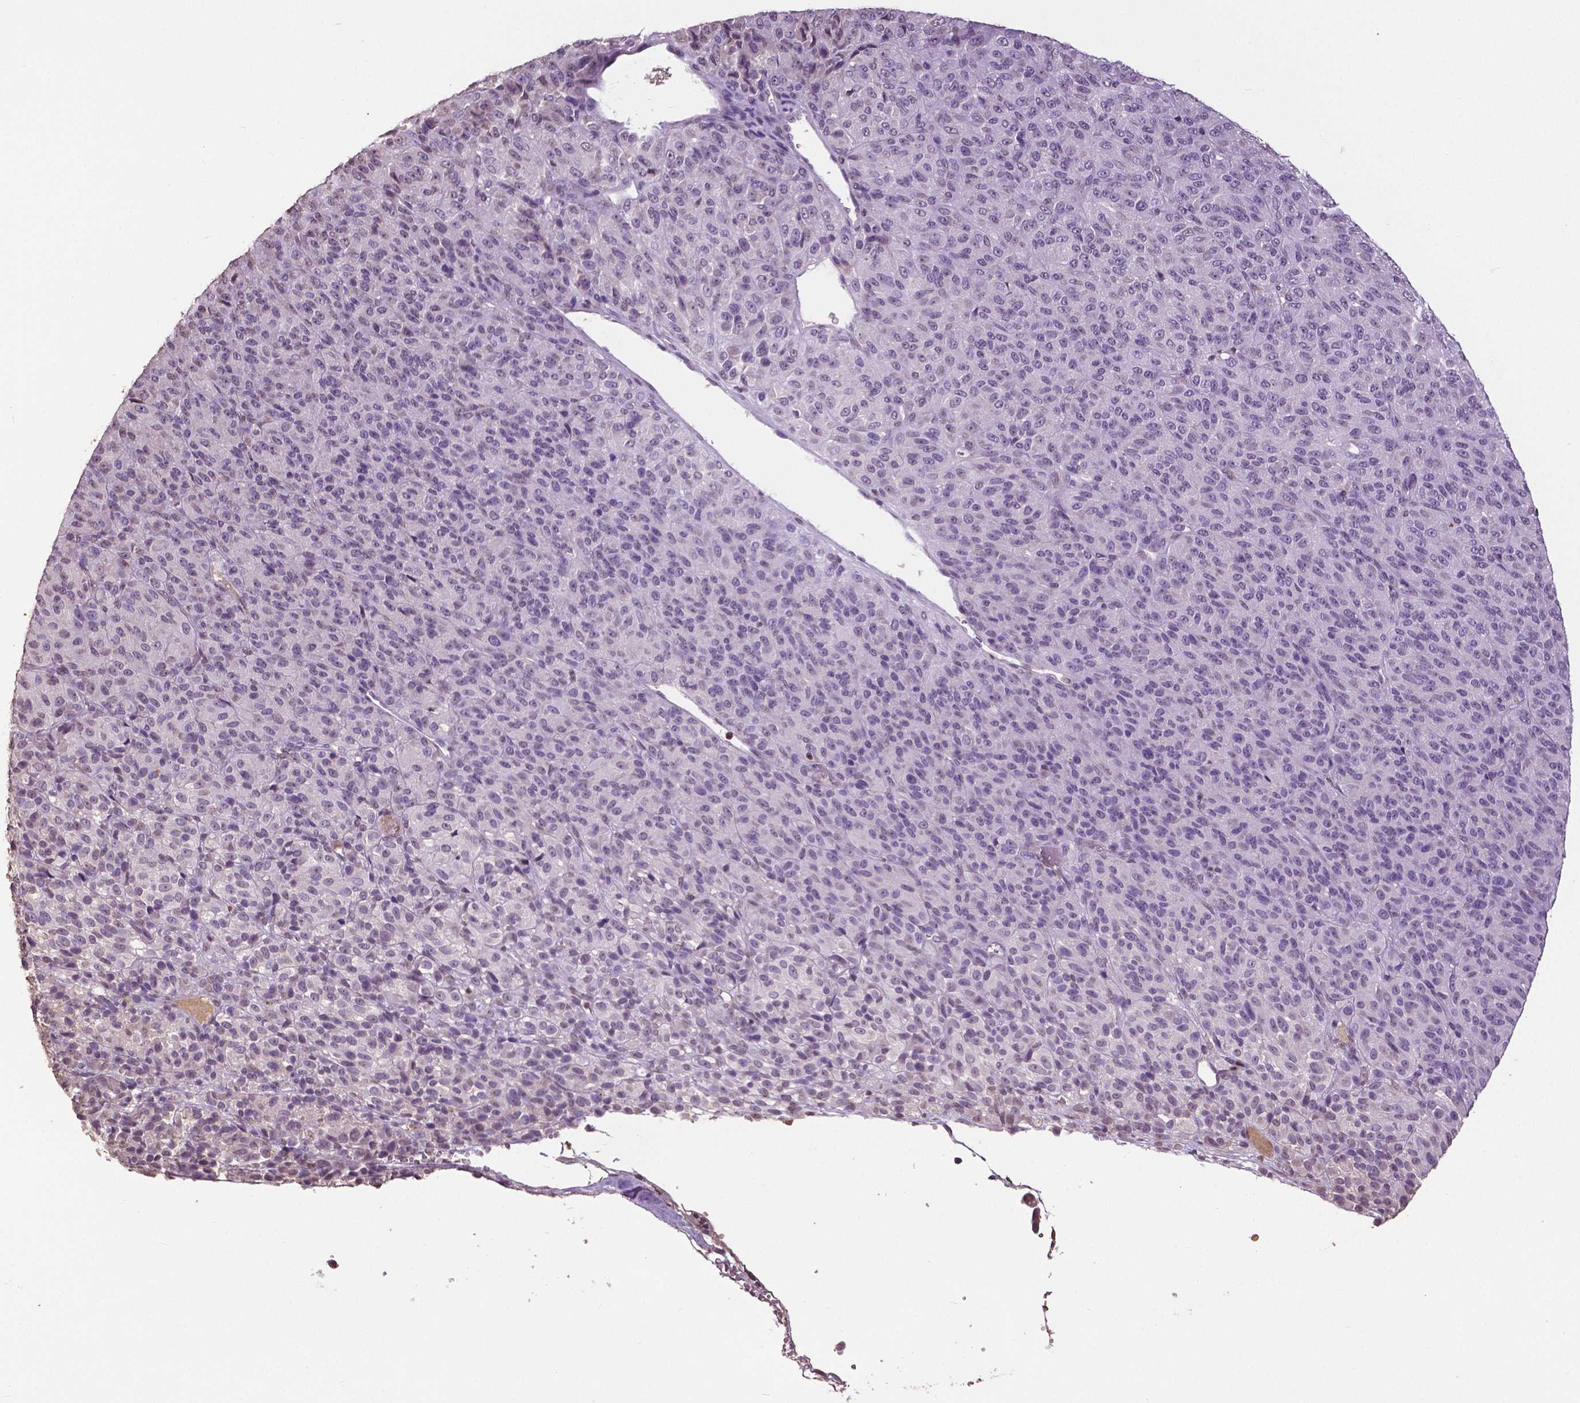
{"staining": {"intensity": "negative", "quantity": "none", "location": "none"}, "tissue": "melanoma", "cell_type": "Tumor cells", "image_type": "cancer", "snomed": [{"axis": "morphology", "description": "Malignant melanoma, Metastatic site"}, {"axis": "topography", "description": "Brain"}], "caption": "A high-resolution micrograph shows immunohistochemistry staining of malignant melanoma (metastatic site), which exhibits no significant staining in tumor cells. (DAB (3,3'-diaminobenzidine) immunohistochemistry (IHC) with hematoxylin counter stain).", "gene": "RUNX3", "patient": {"sex": "female", "age": 56}}